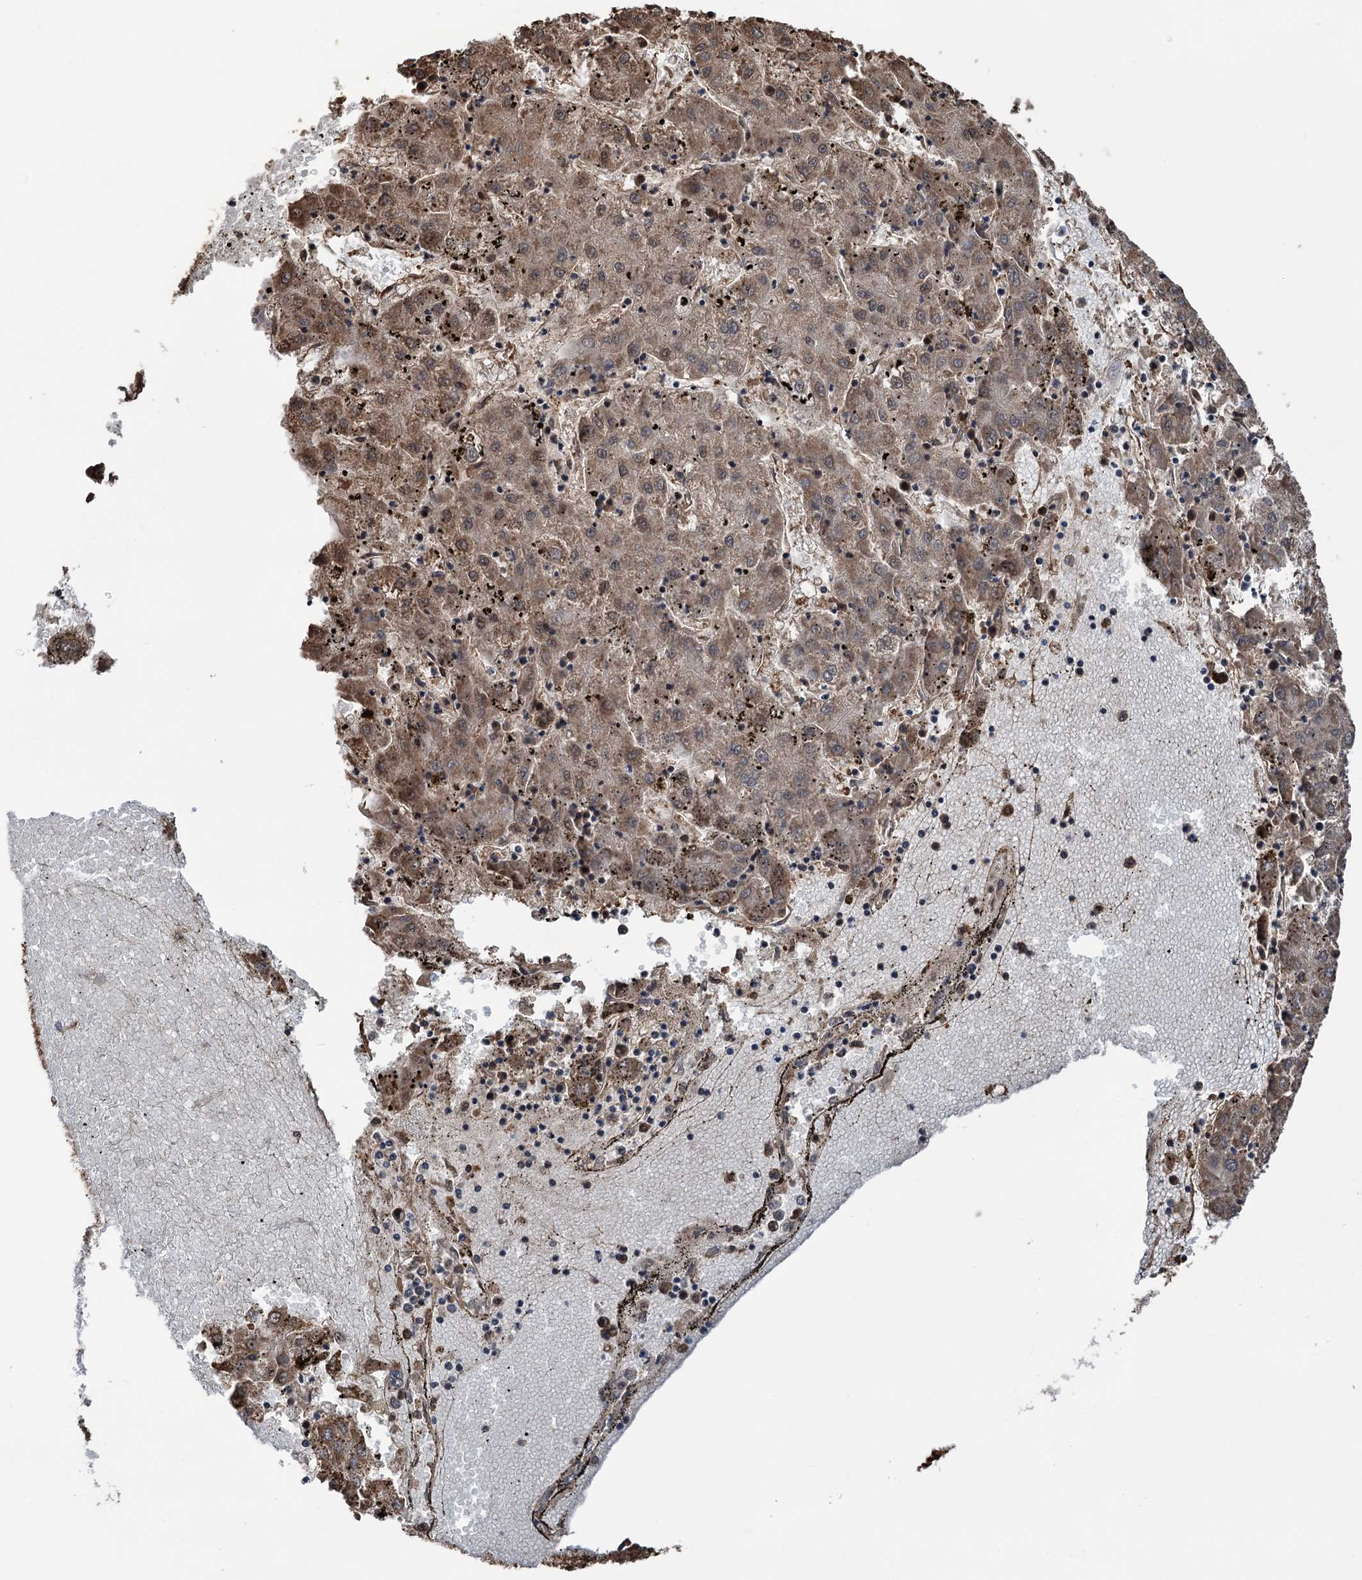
{"staining": {"intensity": "moderate", "quantity": ">75%", "location": "cytoplasmic/membranous"}, "tissue": "liver cancer", "cell_type": "Tumor cells", "image_type": "cancer", "snomed": [{"axis": "morphology", "description": "Carcinoma, Hepatocellular, NOS"}, {"axis": "topography", "description": "Liver"}], "caption": "Human hepatocellular carcinoma (liver) stained with a brown dye exhibits moderate cytoplasmic/membranous positive positivity in approximately >75% of tumor cells.", "gene": "NCAPD2", "patient": {"sex": "male", "age": 72}}